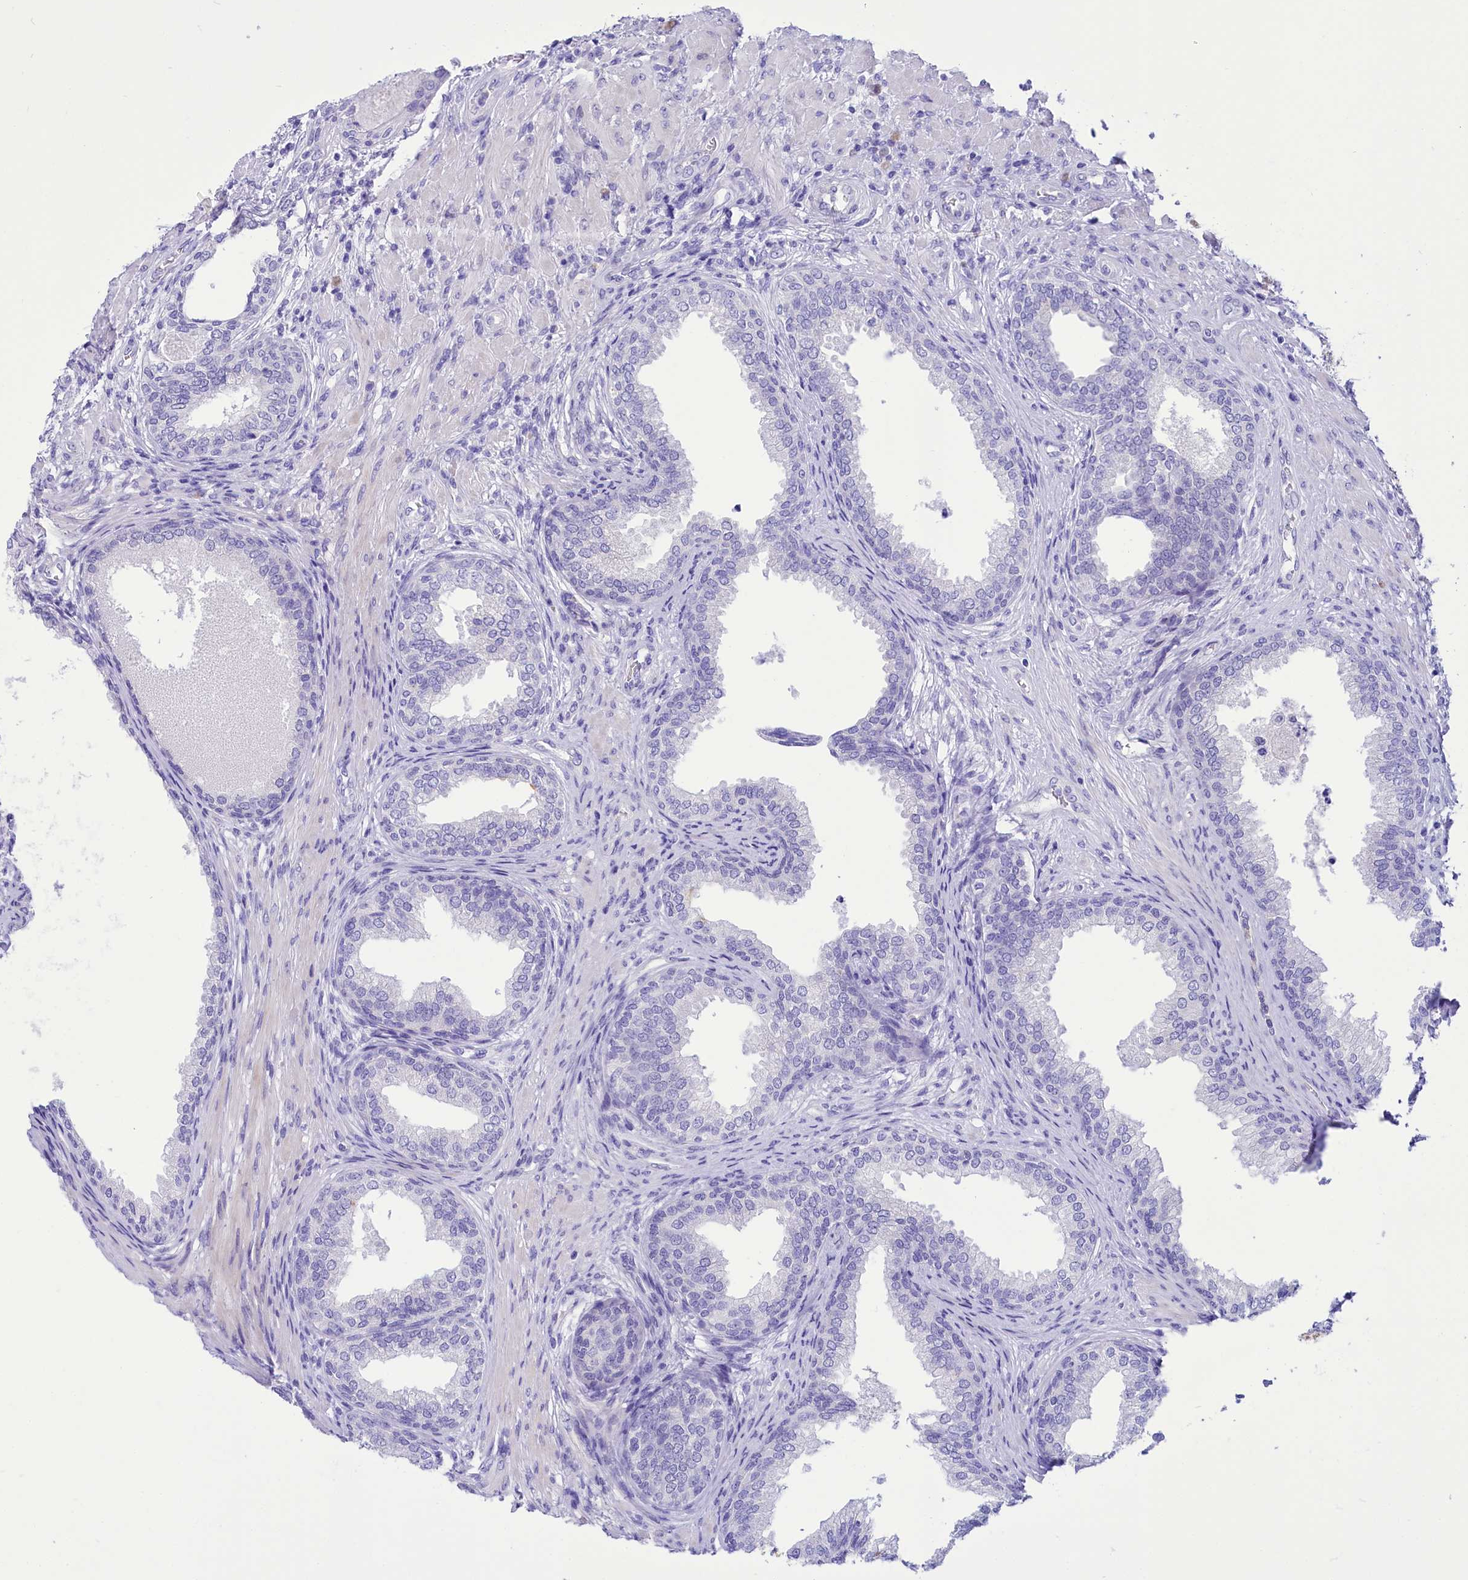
{"staining": {"intensity": "negative", "quantity": "none", "location": "none"}, "tissue": "prostate", "cell_type": "Glandular cells", "image_type": "normal", "snomed": [{"axis": "morphology", "description": "Normal tissue, NOS"}, {"axis": "topography", "description": "Prostate"}], "caption": "This is an IHC micrograph of normal prostate. There is no positivity in glandular cells.", "gene": "TTC36", "patient": {"sex": "male", "age": 76}}